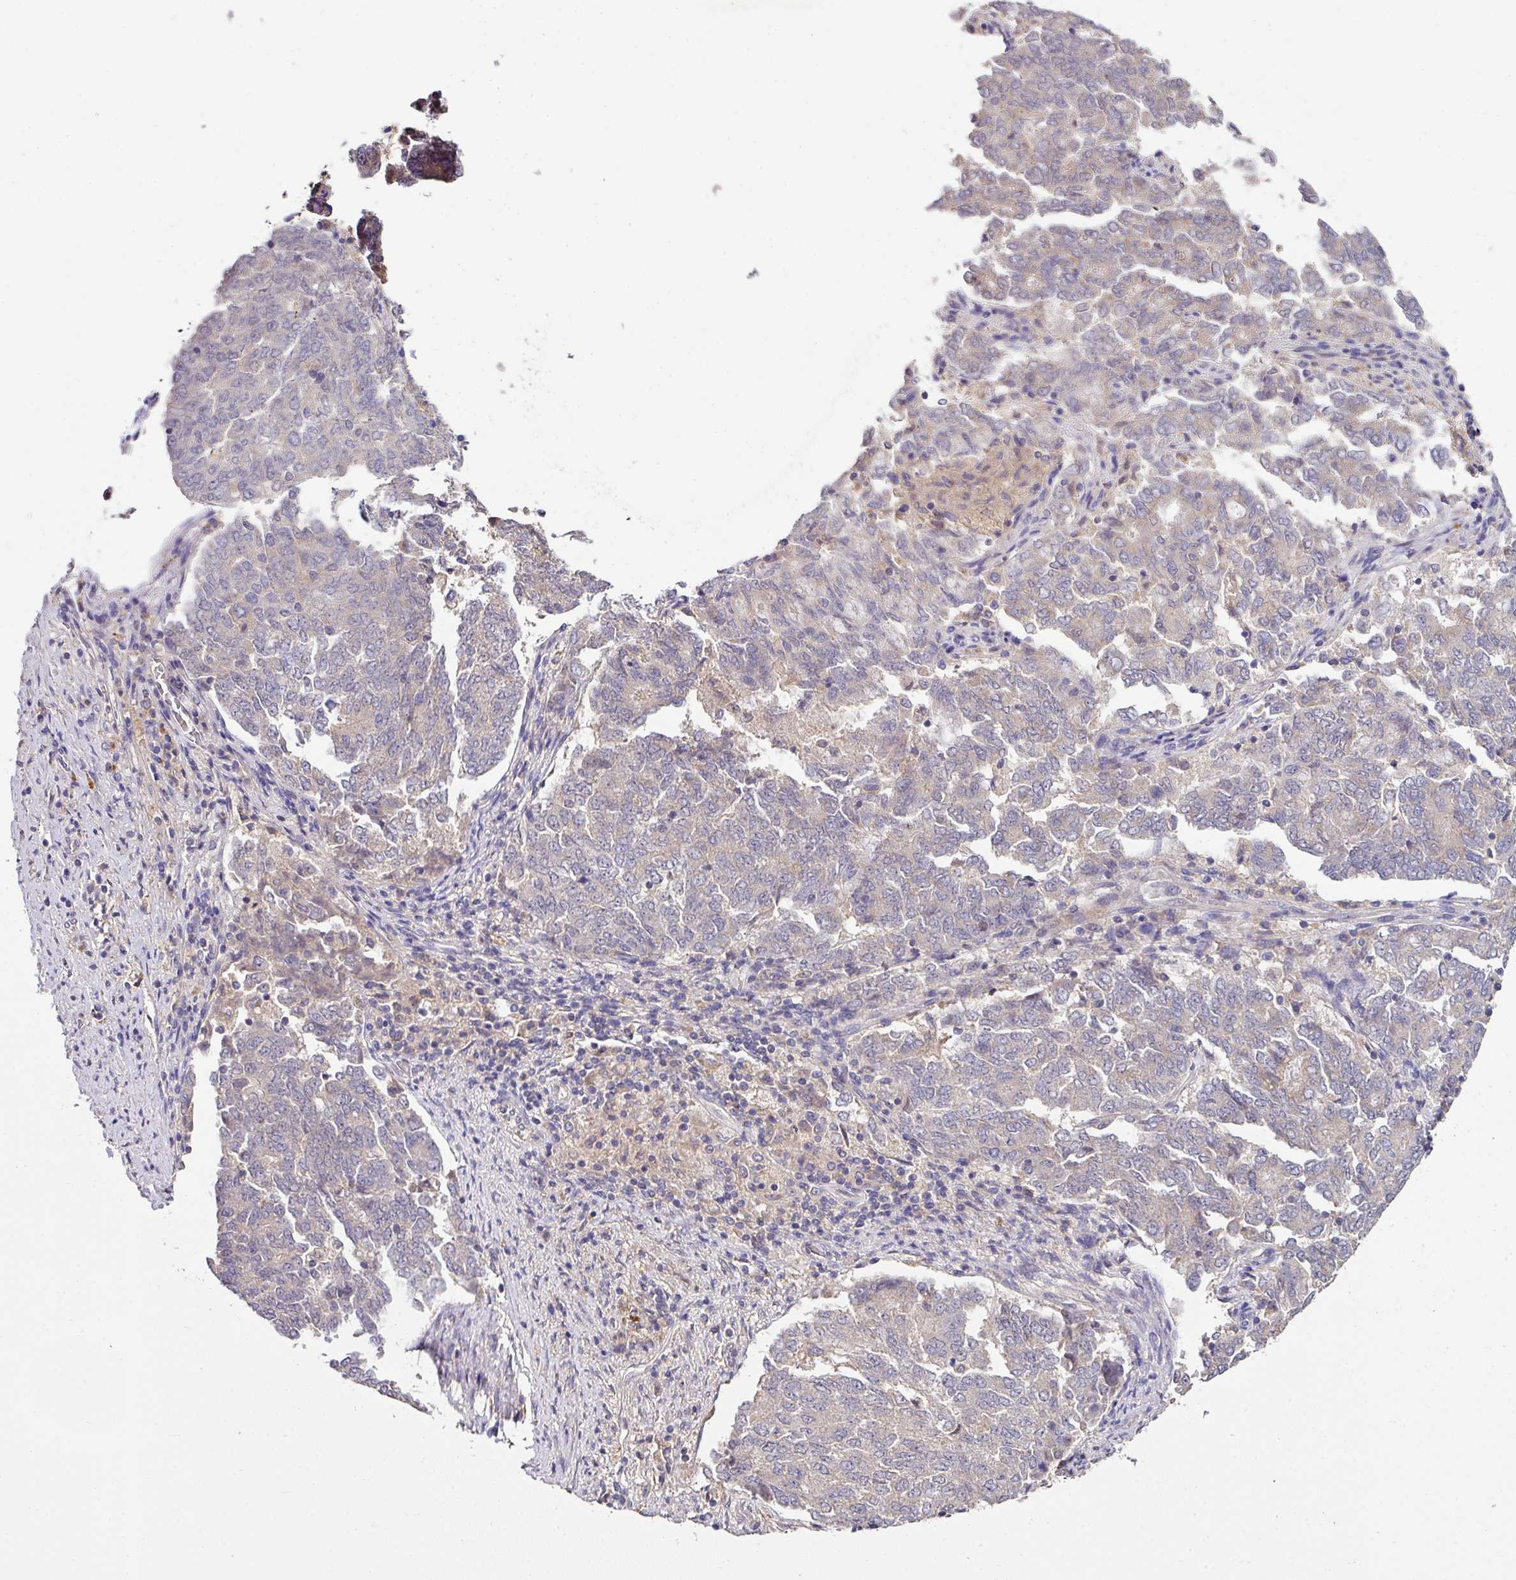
{"staining": {"intensity": "negative", "quantity": "none", "location": "none"}, "tissue": "endometrial cancer", "cell_type": "Tumor cells", "image_type": "cancer", "snomed": [{"axis": "morphology", "description": "Adenocarcinoma, NOS"}, {"axis": "topography", "description": "Endometrium"}], "caption": "The IHC photomicrograph has no significant expression in tumor cells of adenocarcinoma (endometrial) tissue.", "gene": "AEBP2", "patient": {"sex": "female", "age": 80}}